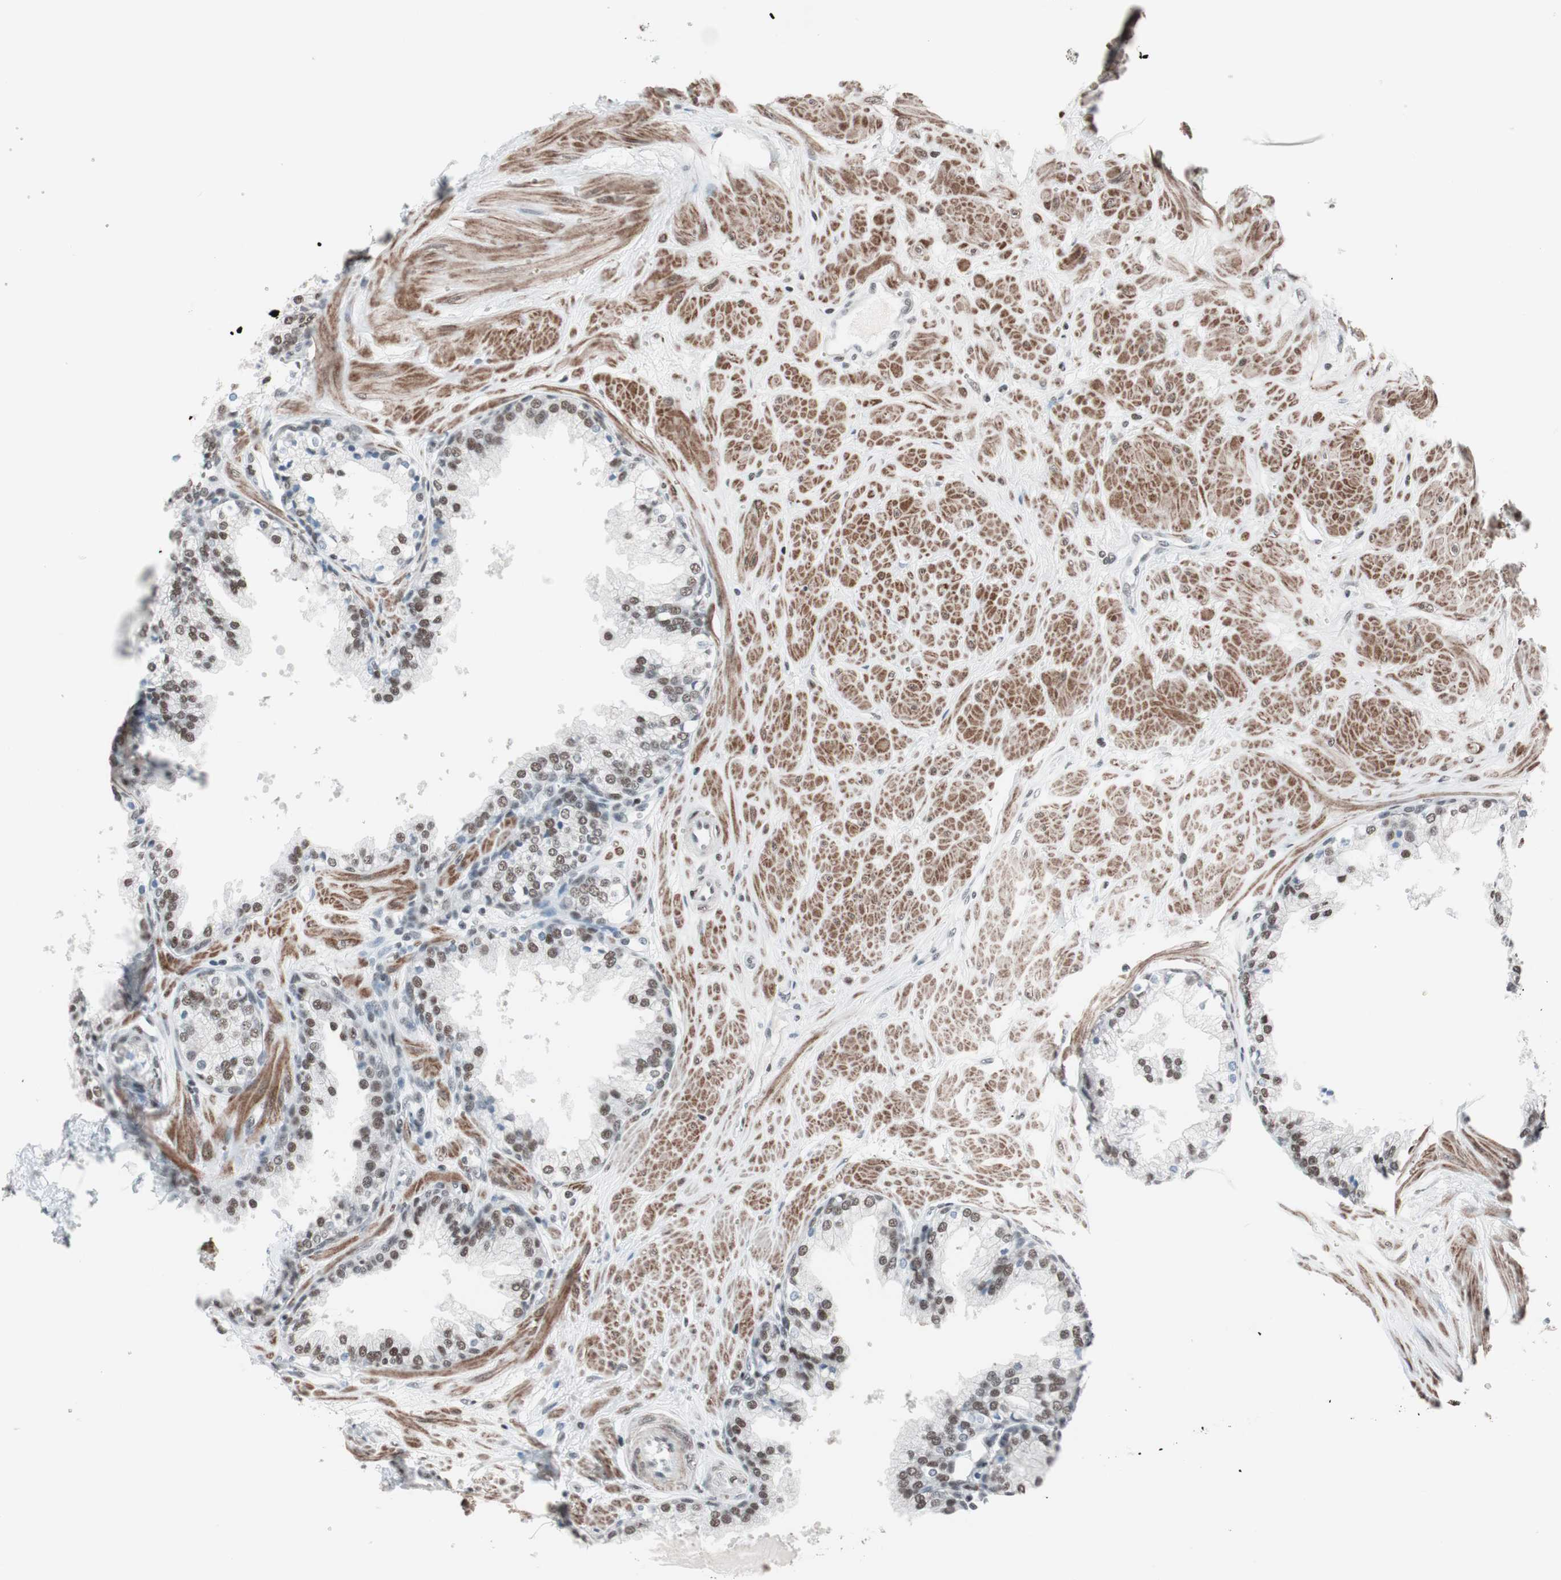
{"staining": {"intensity": "moderate", "quantity": ">75%", "location": "nuclear"}, "tissue": "prostate", "cell_type": "Glandular cells", "image_type": "normal", "snomed": [{"axis": "morphology", "description": "Normal tissue, NOS"}, {"axis": "topography", "description": "Prostate"}], "caption": "Prostate stained for a protein shows moderate nuclear positivity in glandular cells. Immunohistochemistry stains the protein of interest in brown and the nuclei are stained blue.", "gene": "ARID1A", "patient": {"sex": "male", "age": 51}}